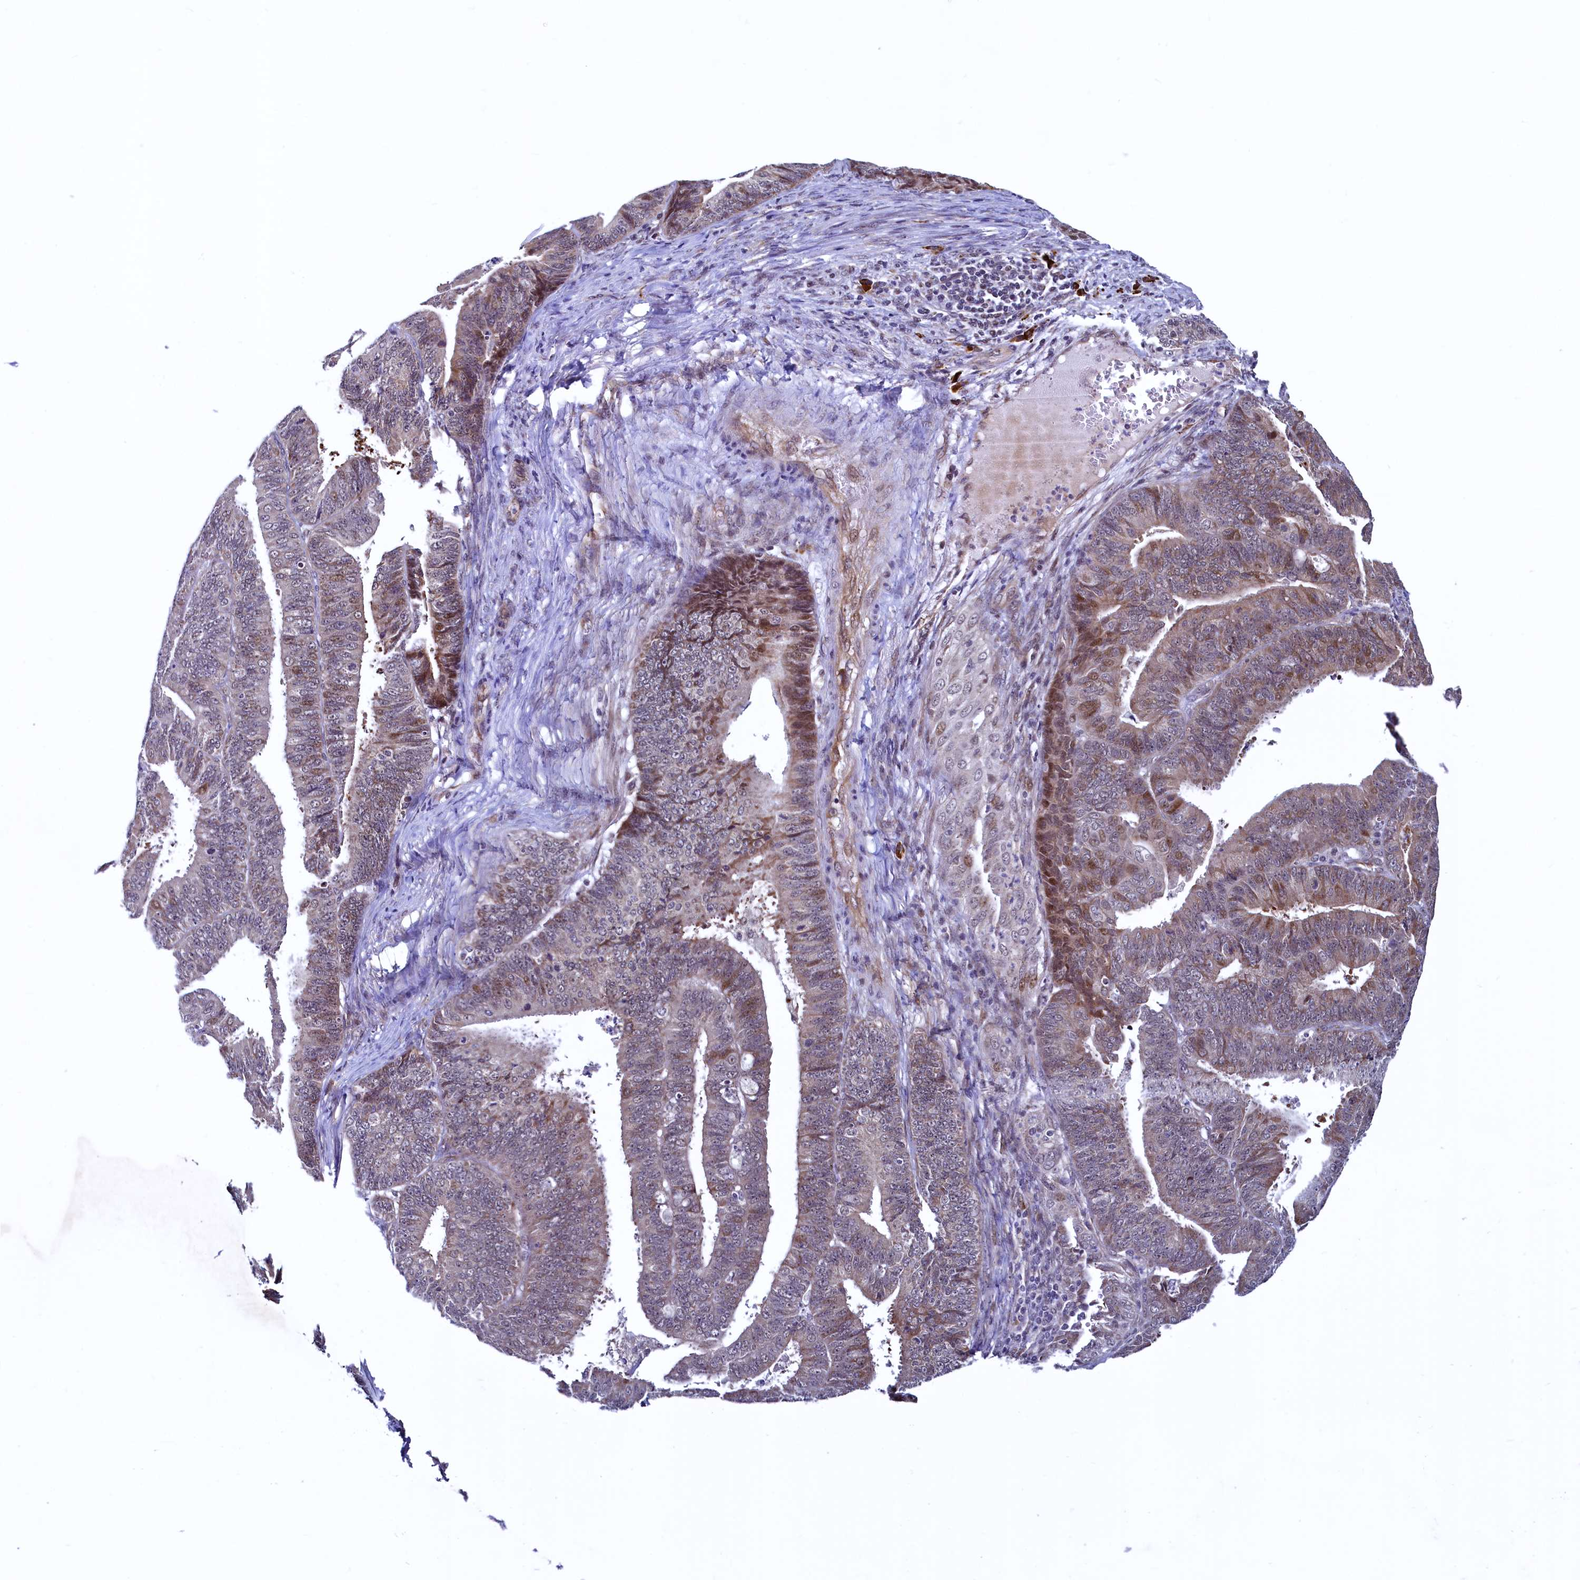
{"staining": {"intensity": "moderate", "quantity": "<25%", "location": "cytoplasmic/membranous,nuclear"}, "tissue": "endometrial cancer", "cell_type": "Tumor cells", "image_type": "cancer", "snomed": [{"axis": "morphology", "description": "Adenocarcinoma, NOS"}, {"axis": "topography", "description": "Endometrium"}], "caption": "Immunohistochemical staining of human endometrial adenocarcinoma reveals low levels of moderate cytoplasmic/membranous and nuclear positivity in approximately <25% of tumor cells.", "gene": "RBFA", "patient": {"sex": "female", "age": 73}}